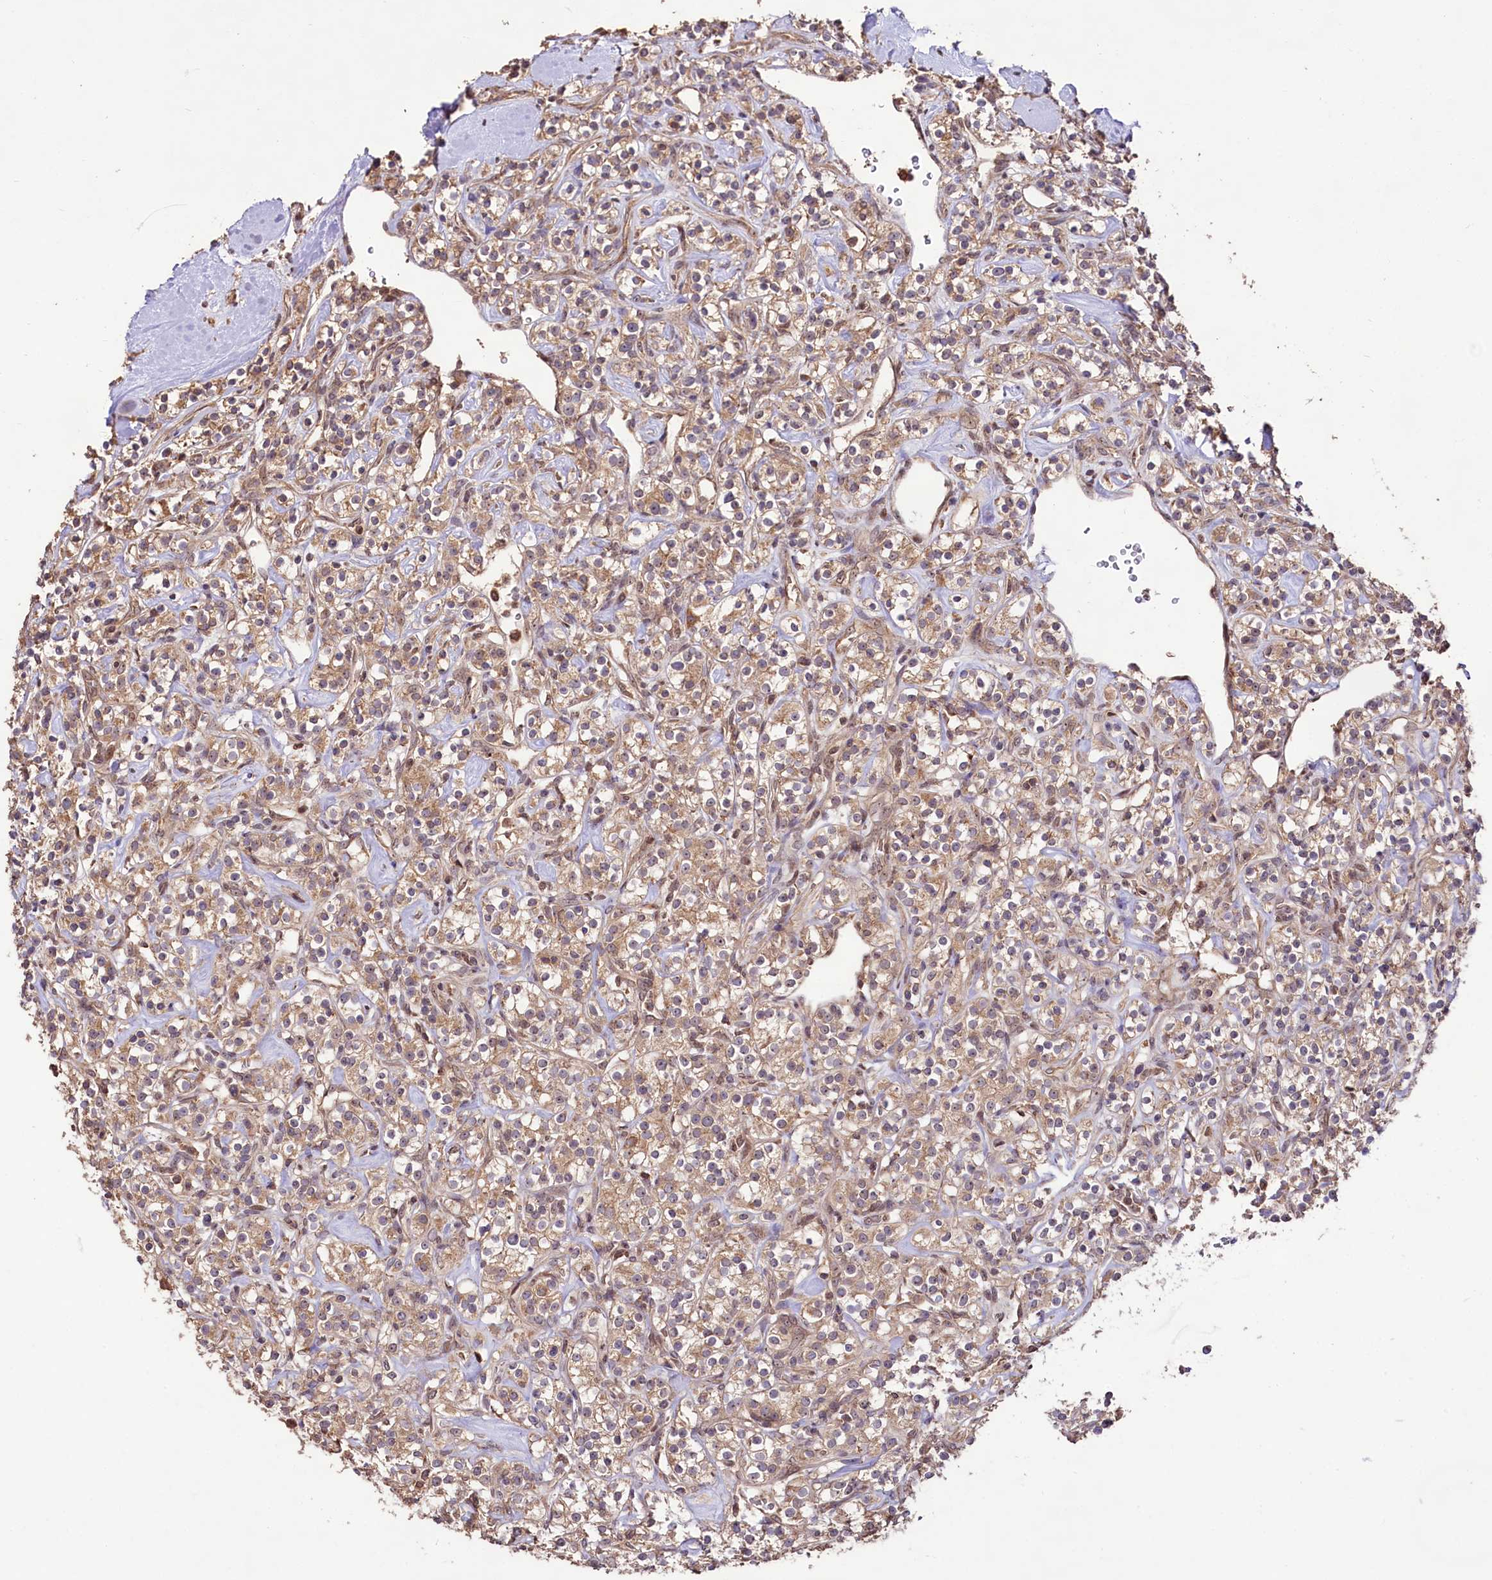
{"staining": {"intensity": "weak", "quantity": ">75%", "location": "cytoplasmic/membranous,nuclear"}, "tissue": "renal cancer", "cell_type": "Tumor cells", "image_type": "cancer", "snomed": [{"axis": "morphology", "description": "Adenocarcinoma, NOS"}, {"axis": "topography", "description": "Kidney"}], "caption": "This is an image of immunohistochemistry (IHC) staining of adenocarcinoma (renal), which shows weak positivity in the cytoplasmic/membranous and nuclear of tumor cells.", "gene": "RRP8", "patient": {"sex": "male", "age": 77}}